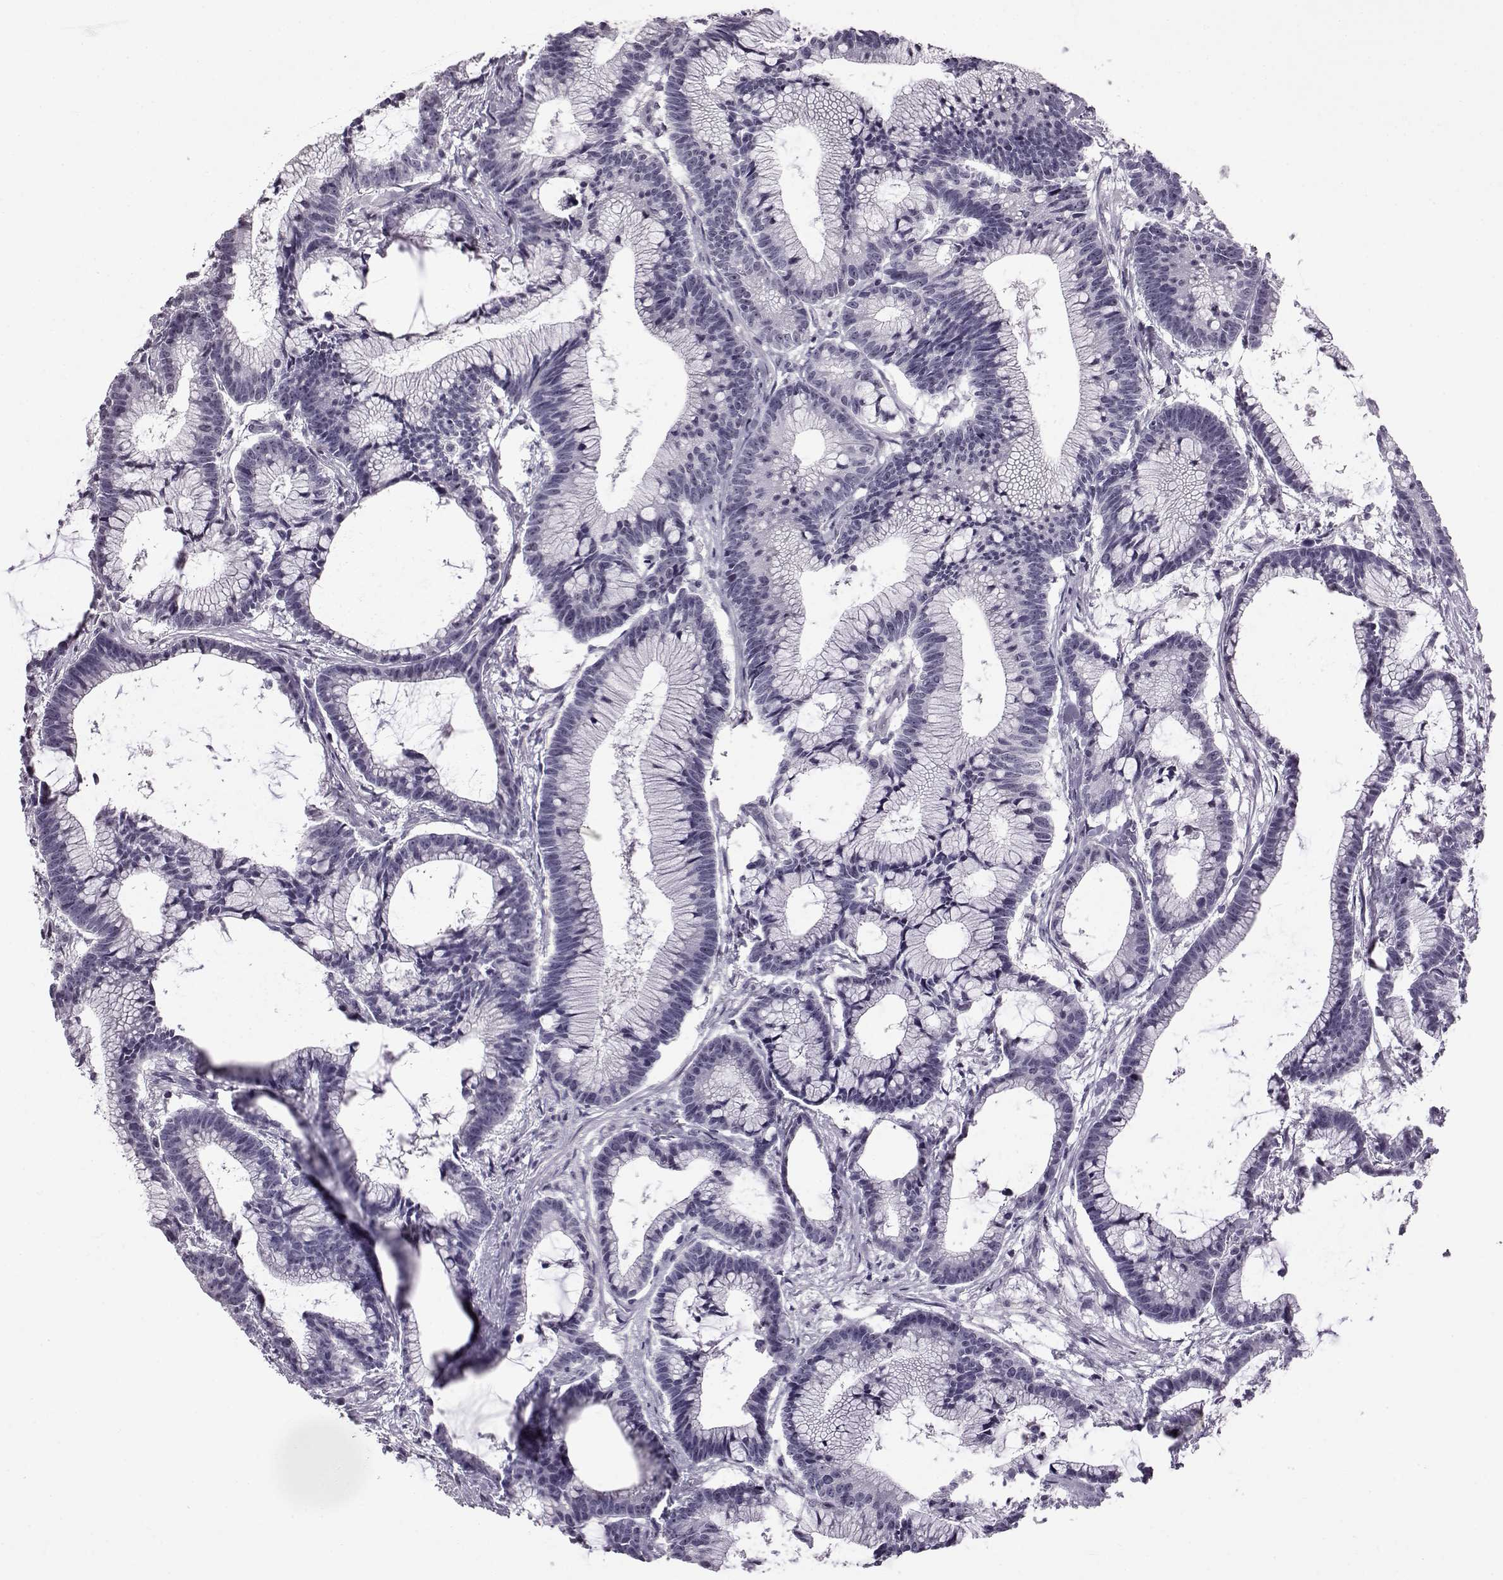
{"staining": {"intensity": "negative", "quantity": "none", "location": "none"}, "tissue": "colorectal cancer", "cell_type": "Tumor cells", "image_type": "cancer", "snomed": [{"axis": "morphology", "description": "Adenocarcinoma, NOS"}, {"axis": "topography", "description": "Colon"}], "caption": "Immunohistochemistry histopathology image of human colorectal cancer stained for a protein (brown), which demonstrates no positivity in tumor cells. The staining was performed using DAB (3,3'-diaminobenzidine) to visualize the protein expression in brown, while the nuclei were stained in blue with hematoxylin (Magnification: 20x).", "gene": "ADGRG2", "patient": {"sex": "female", "age": 78}}